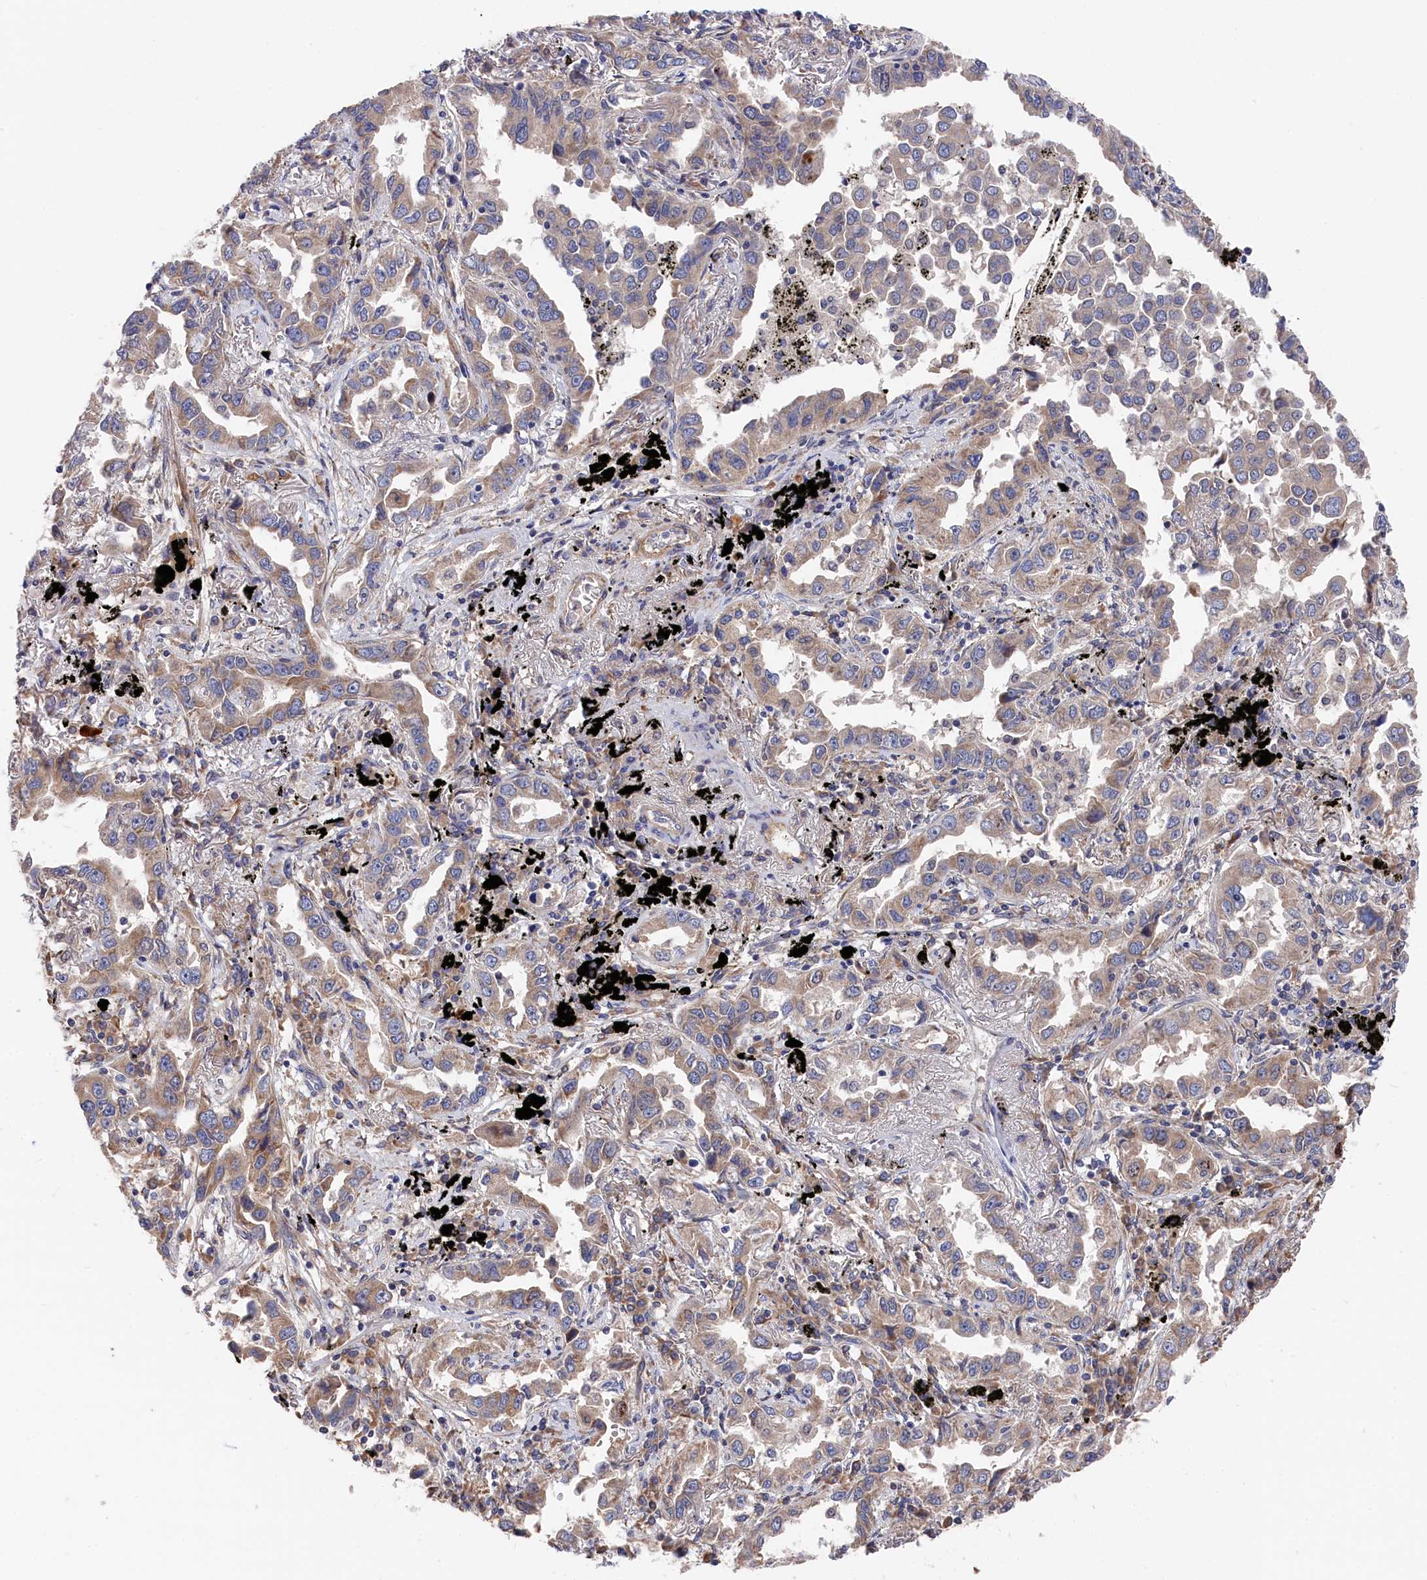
{"staining": {"intensity": "weak", "quantity": "25%-75%", "location": "cytoplasmic/membranous"}, "tissue": "lung cancer", "cell_type": "Tumor cells", "image_type": "cancer", "snomed": [{"axis": "morphology", "description": "Adenocarcinoma, NOS"}, {"axis": "topography", "description": "Lung"}], "caption": "Adenocarcinoma (lung) stained for a protein shows weak cytoplasmic/membranous positivity in tumor cells. (brown staining indicates protein expression, while blue staining denotes nuclei).", "gene": "CYB5D2", "patient": {"sex": "male", "age": 67}}